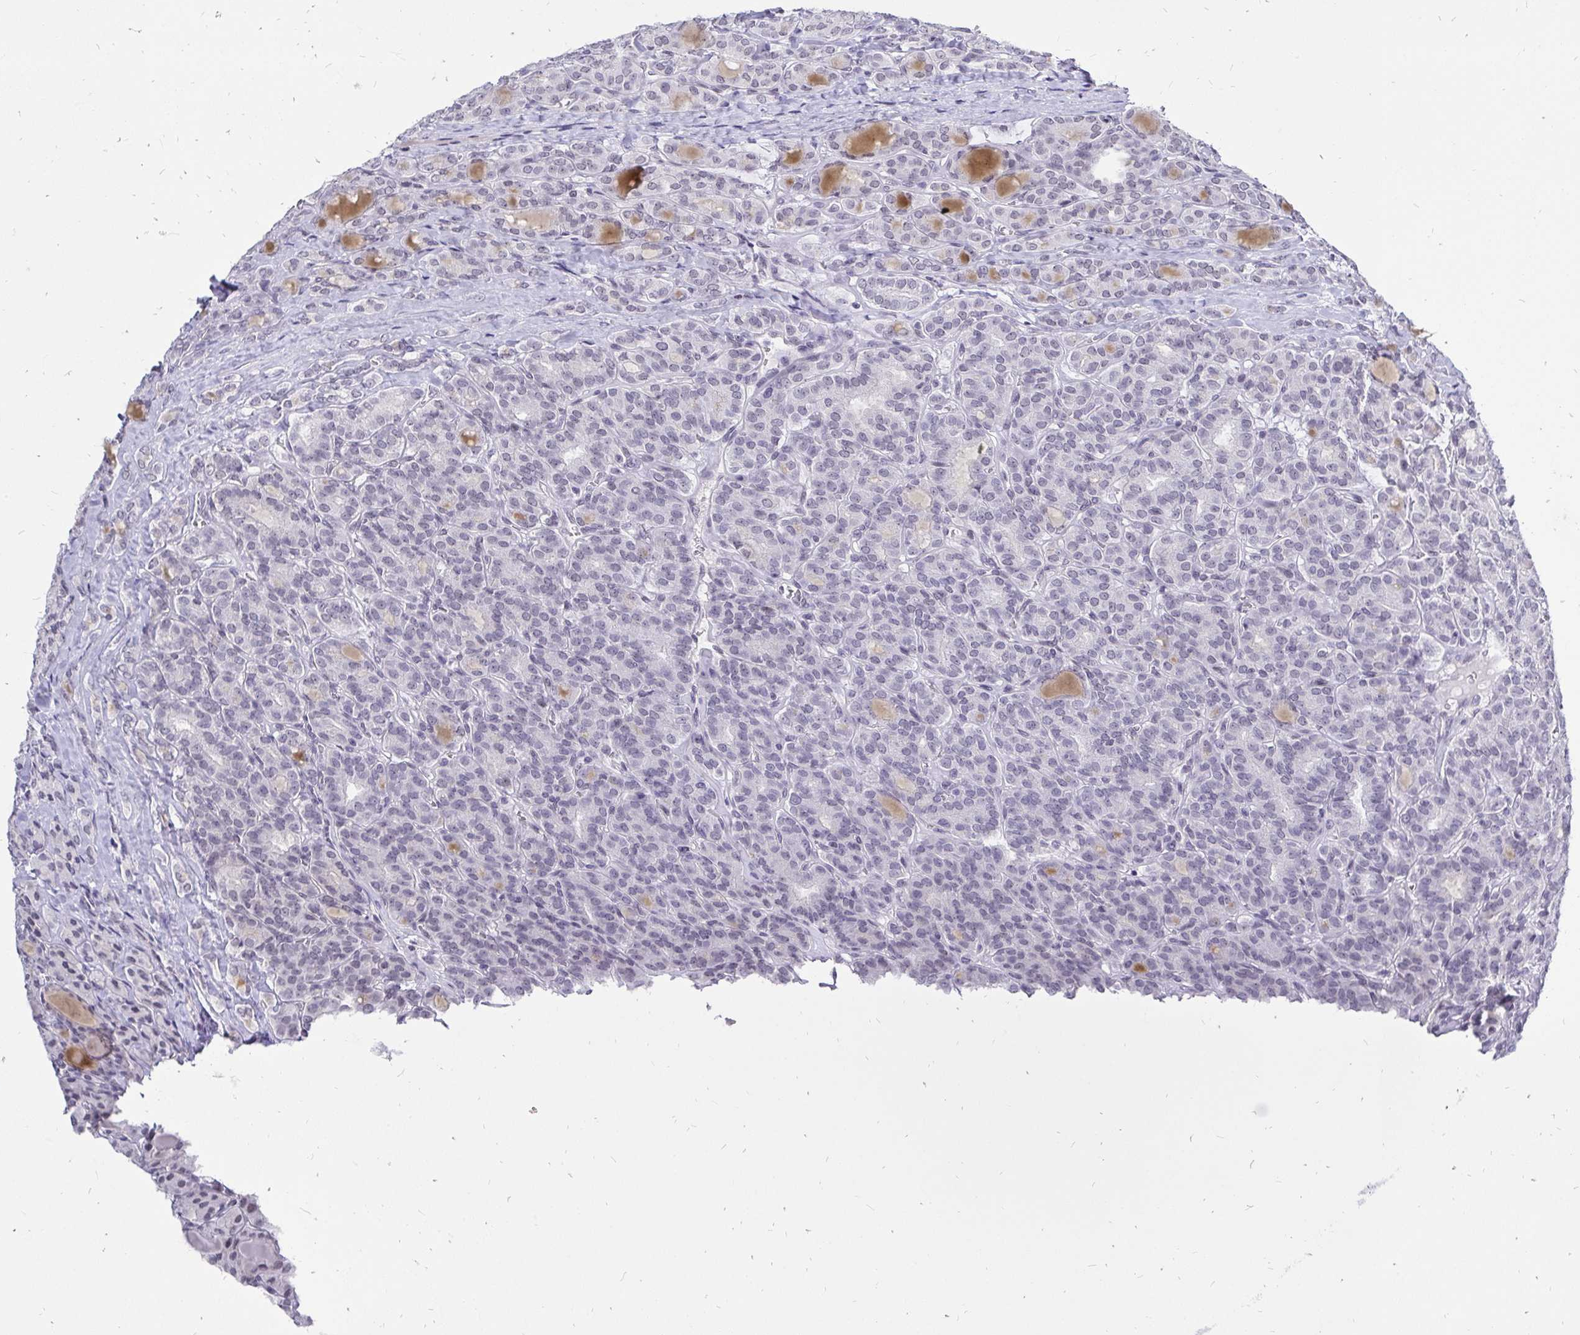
{"staining": {"intensity": "negative", "quantity": "none", "location": "none"}, "tissue": "thyroid cancer", "cell_type": "Tumor cells", "image_type": "cancer", "snomed": [{"axis": "morphology", "description": "Normal tissue, NOS"}, {"axis": "morphology", "description": "Follicular adenoma carcinoma, NOS"}, {"axis": "topography", "description": "Thyroid gland"}], "caption": "There is no significant expression in tumor cells of thyroid cancer (follicular adenoma carcinoma). (DAB (3,3'-diaminobenzidine) IHC visualized using brightfield microscopy, high magnification).", "gene": "ZNF860", "patient": {"sex": "female", "age": 31}}